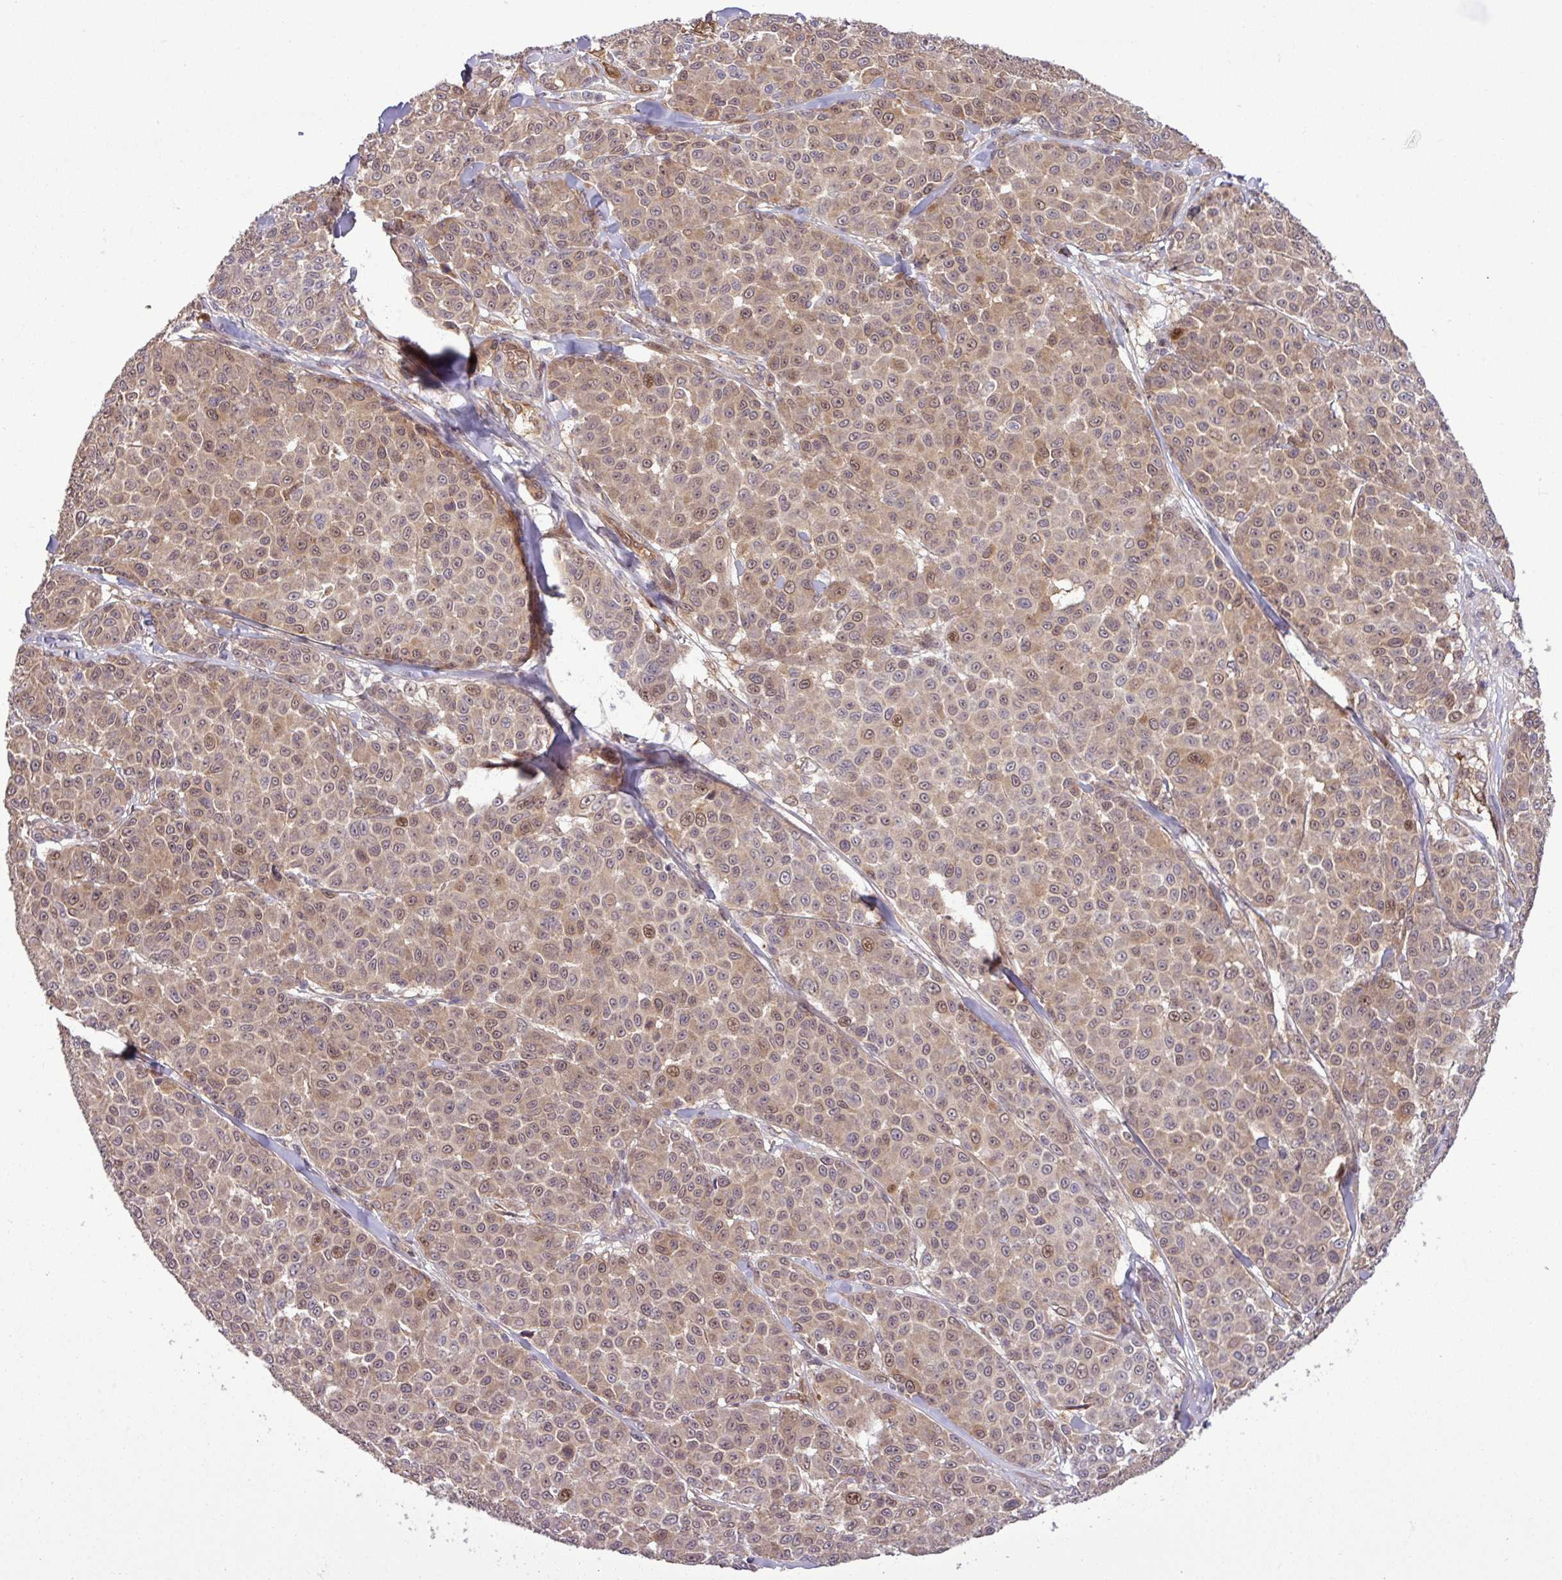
{"staining": {"intensity": "moderate", "quantity": ">75%", "location": "cytoplasmic/membranous,nuclear"}, "tissue": "melanoma", "cell_type": "Tumor cells", "image_type": "cancer", "snomed": [{"axis": "morphology", "description": "Malignant melanoma, NOS"}, {"axis": "topography", "description": "Skin"}], "caption": "The image shows a brown stain indicating the presence of a protein in the cytoplasmic/membranous and nuclear of tumor cells in malignant melanoma. The staining was performed using DAB, with brown indicating positive protein expression. Nuclei are stained blue with hematoxylin.", "gene": "CARHSP1", "patient": {"sex": "male", "age": 46}}